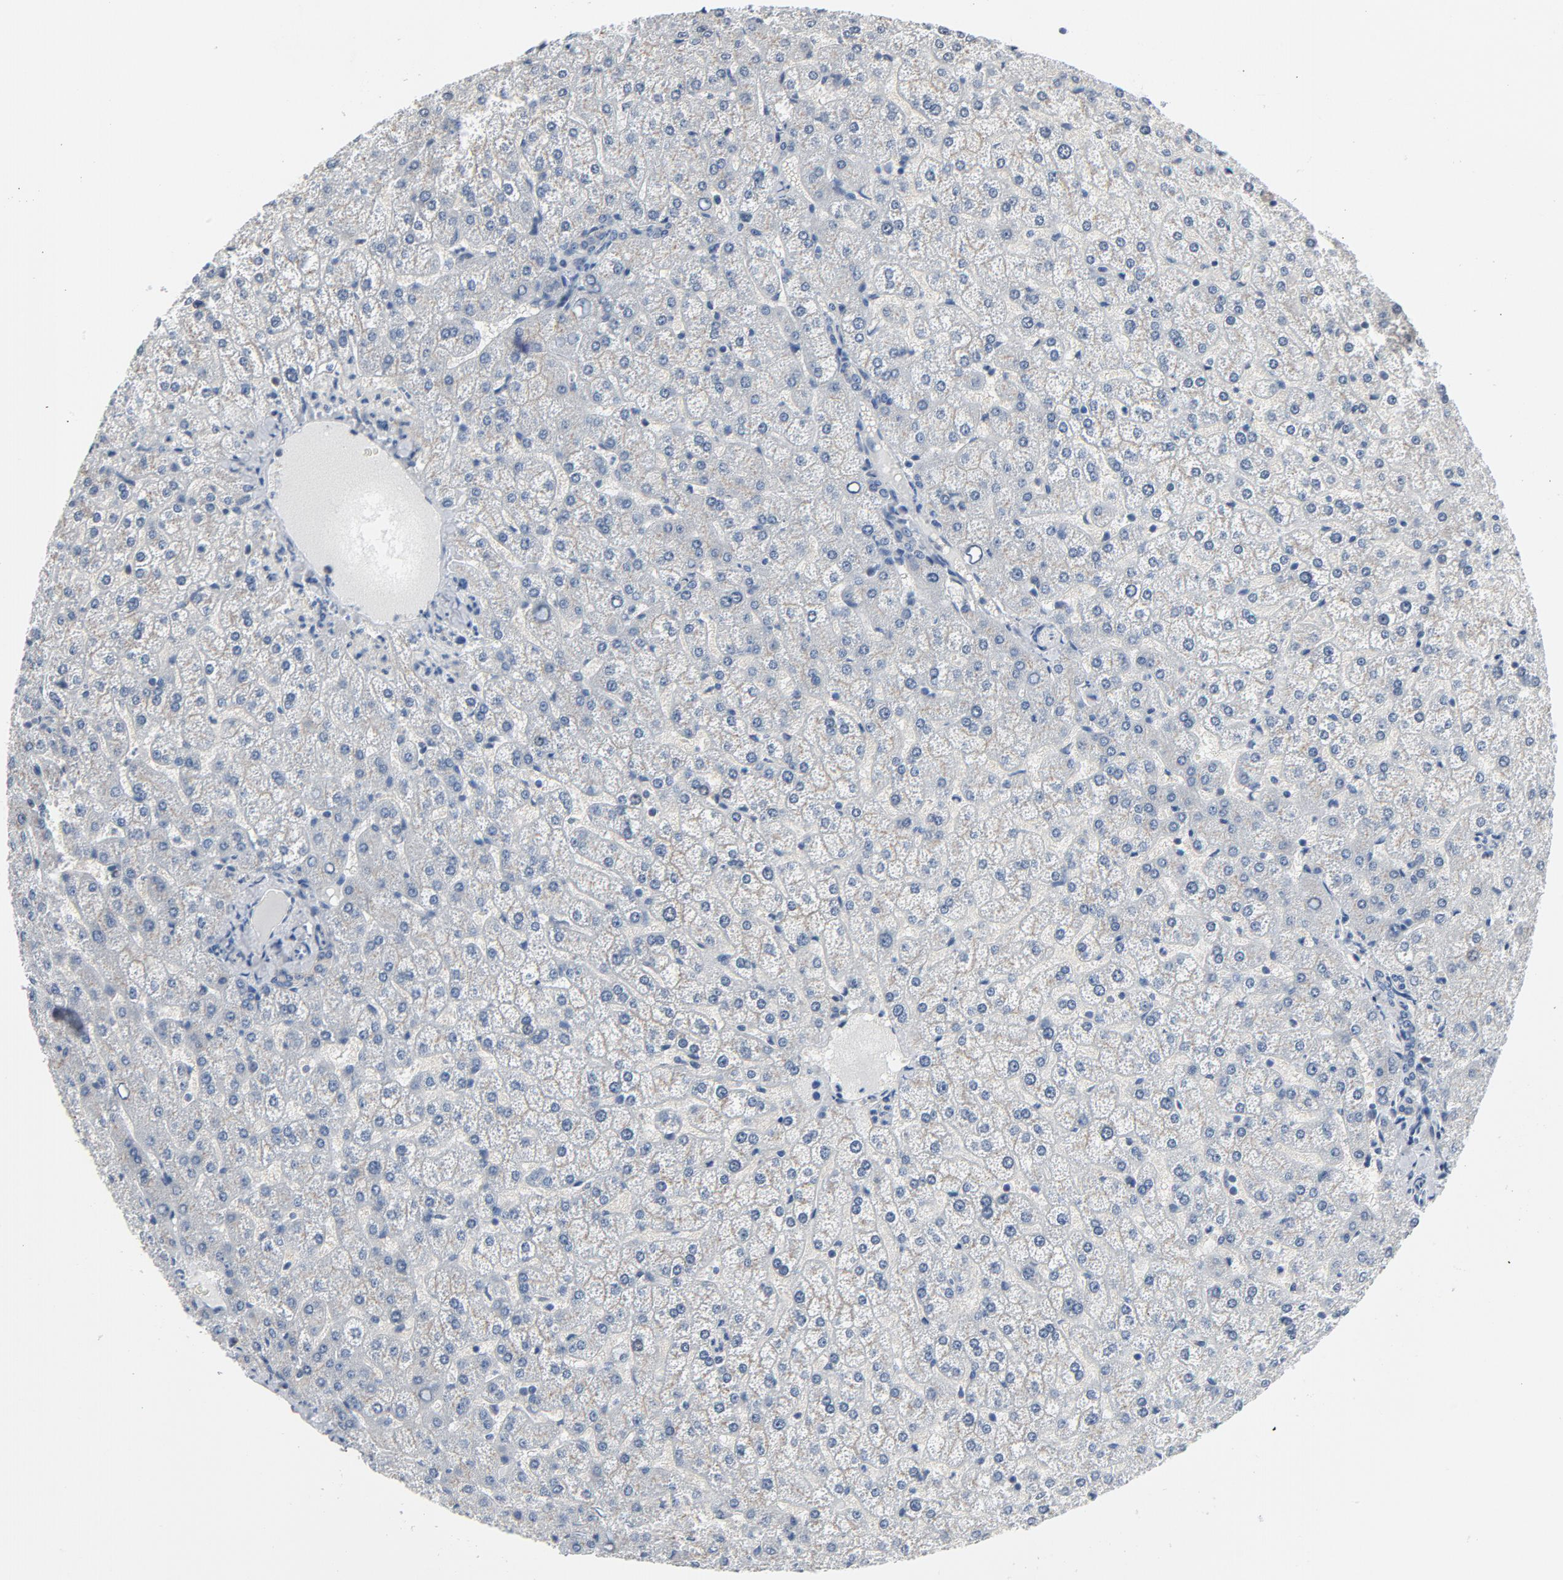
{"staining": {"intensity": "negative", "quantity": "none", "location": "none"}, "tissue": "liver", "cell_type": "Cholangiocytes", "image_type": "normal", "snomed": [{"axis": "morphology", "description": "Normal tissue, NOS"}, {"axis": "topography", "description": "Liver"}], "caption": "Immunohistochemistry of unremarkable human liver shows no staining in cholangiocytes.", "gene": "YIPF6", "patient": {"sex": "female", "age": 32}}